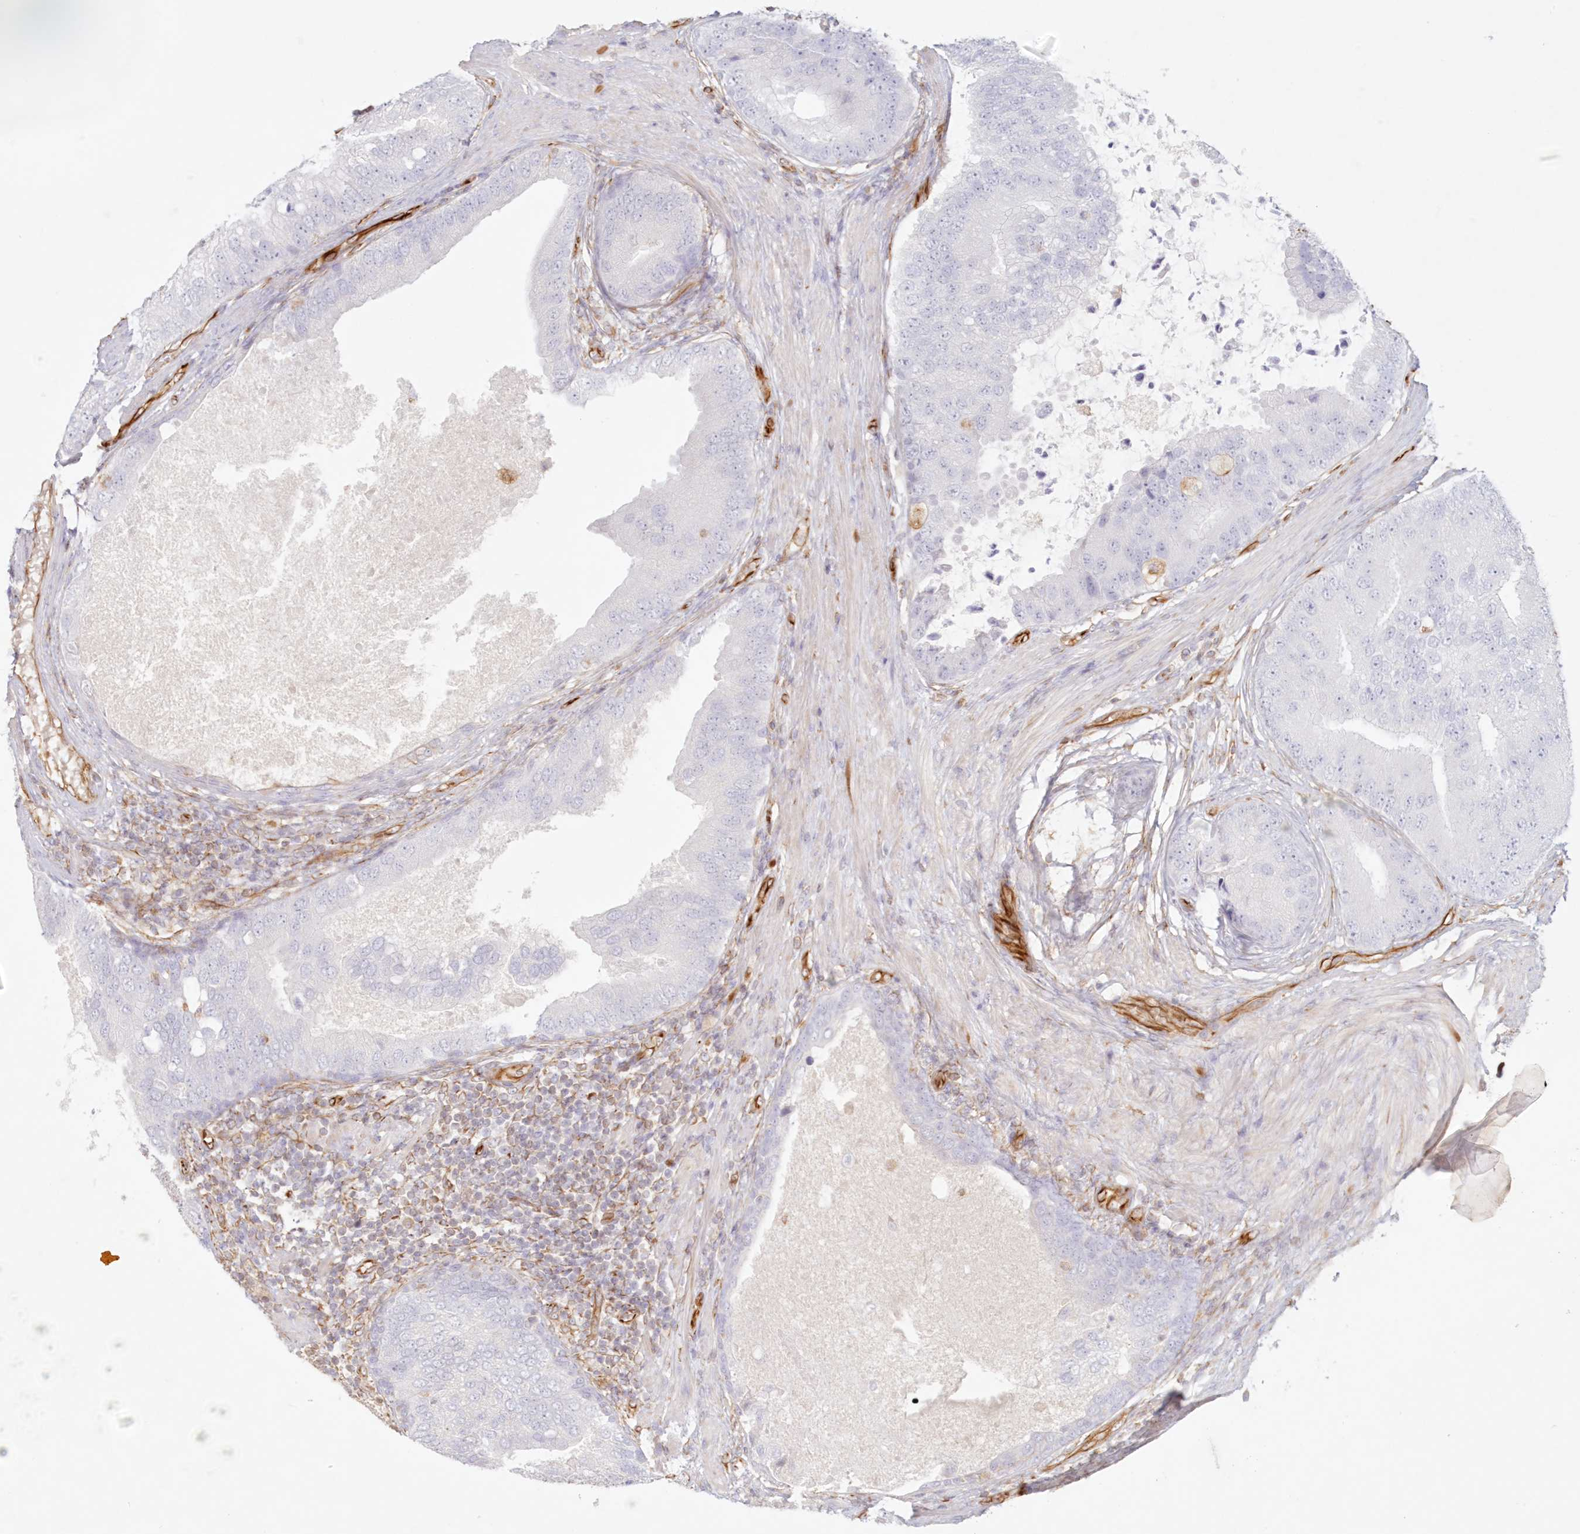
{"staining": {"intensity": "negative", "quantity": "none", "location": "none"}, "tissue": "prostate cancer", "cell_type": "Tumor cells", "image_type": "cancer", "snomed": [{"axis": "morphology", "description": "Adenocarcinoma, High grade"}, {"axis": "topography", "description": "Prostate"}], "caption": "The photomicrograph displays no staining of tumor cells in prostate cancer.", "gene": "DMRTB1", "patient": {"sex": "male", "age": 70}}